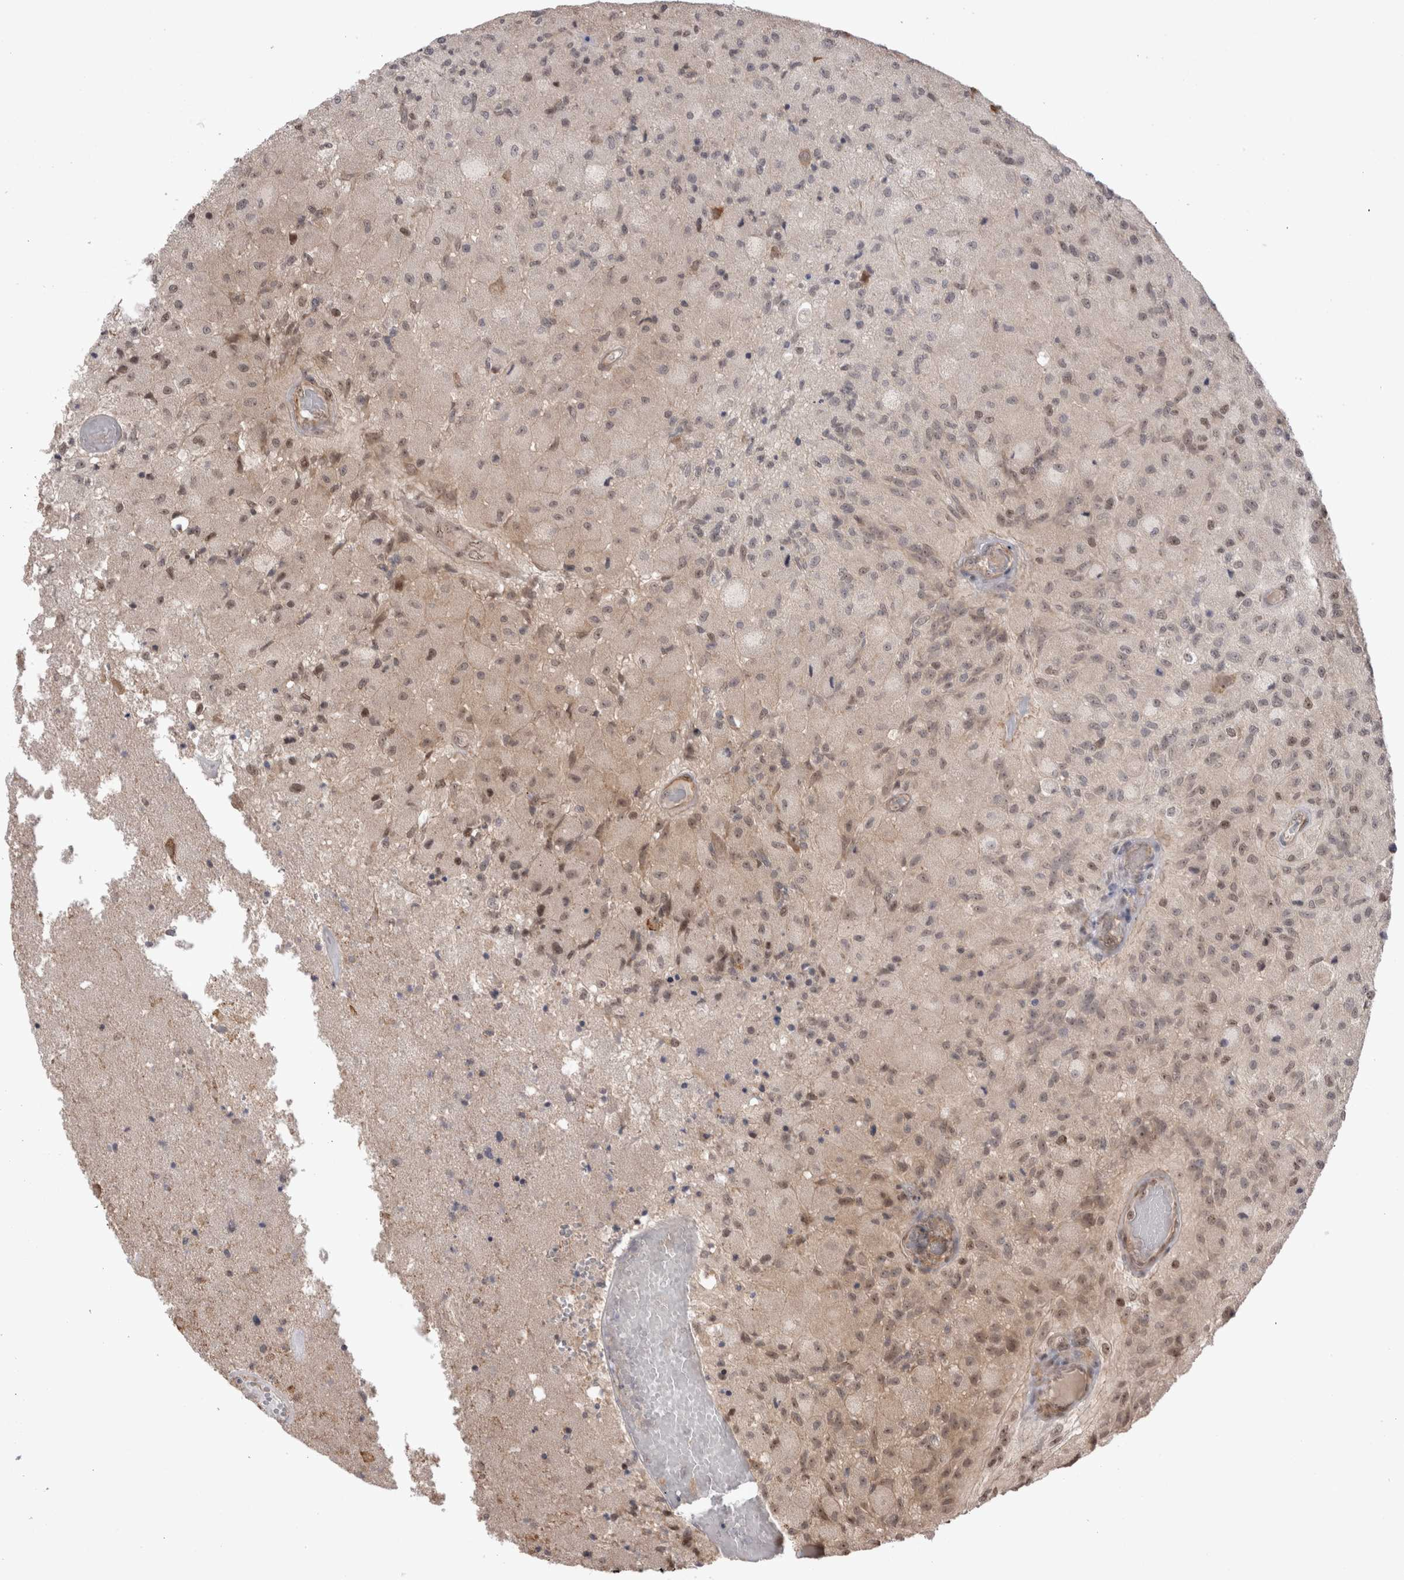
{"staining": {"intensity": "weak", "quantity": "25%-75%", "location": "nuclear"}, "tissue": "glioma", "cell_type": "Tumor cells", "image_type": "cancer", "snomed": [{"axis": "morphology", "description": "Normal tissue, NOS"}, {"axis": "morphology", "description": "Glioma, malignant, High grade"}, {"axis": "topography", "description": "Cerebral cortex"}], "caption": "Glioma was stained to show a protein in brown. There is low levels of weak nuclear staining in approximately 25%-75% of tumor cells.", "gene": "EXOSC4", "patient": {"sex": "male", "age": 77}}